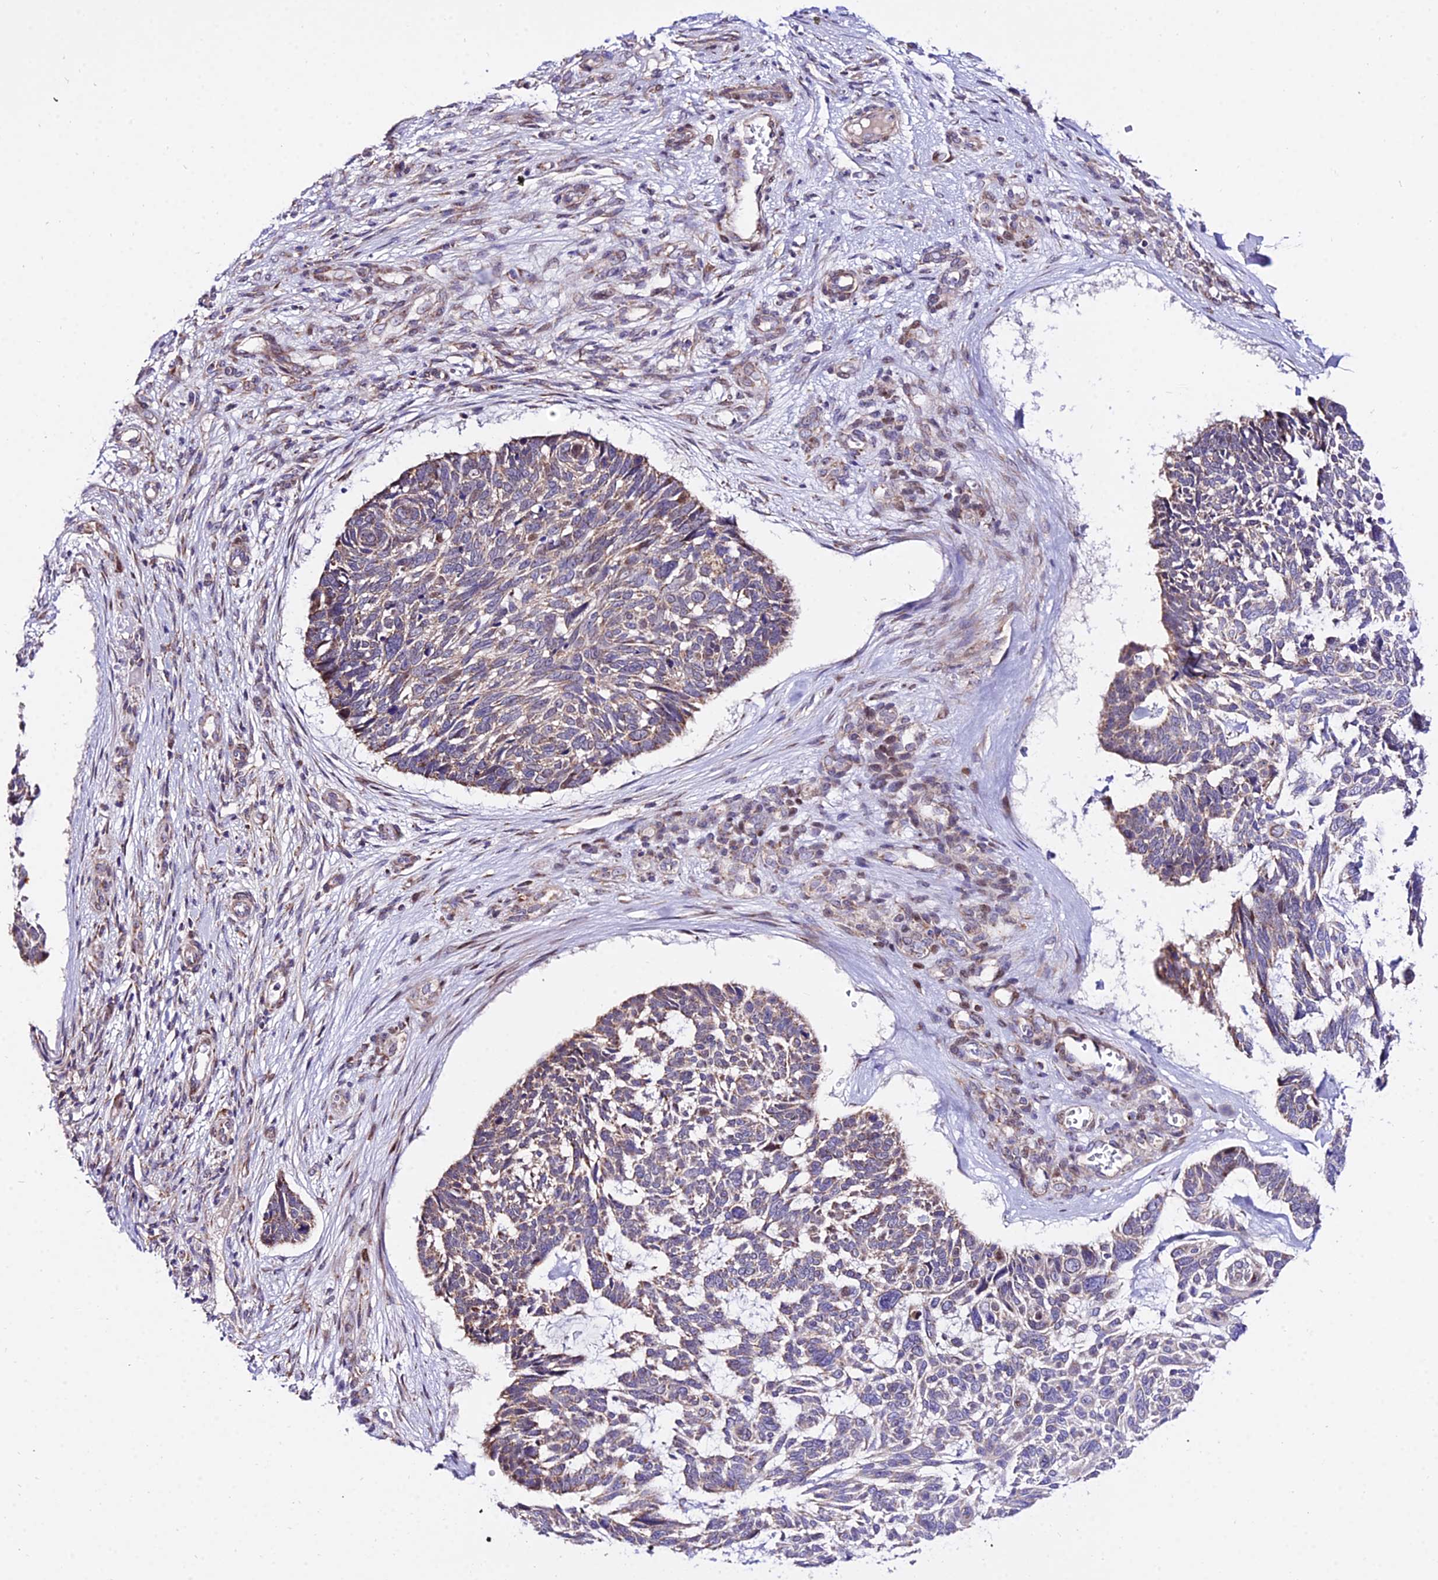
{"staining": {"intensity": "weak", "quantity": "25%-75%", "location": "cytoplasmic/membranous"}, "tissue": "skin cancer", "cell_type": "Tumor cells", "image_type": "cancer", "snomed": [{"axis": "morphology", "description": "Basal cell carcinoma"}, {"axis": "topography", "description": "Skin"}], "caption": "Immunohistochemistry histopathology image of neoplastic tissue: basal cell carcinoma (skin) stained using immunohistochemistry (IHC) shows low levels of weak protein expression localized specifically in the cytoplasmic/membranous of tumor cells, appearing as a cytoplasmic/membranous brown color.", "gene": "ATP5PB", "patient": {"sex": "male", "age": 88}}